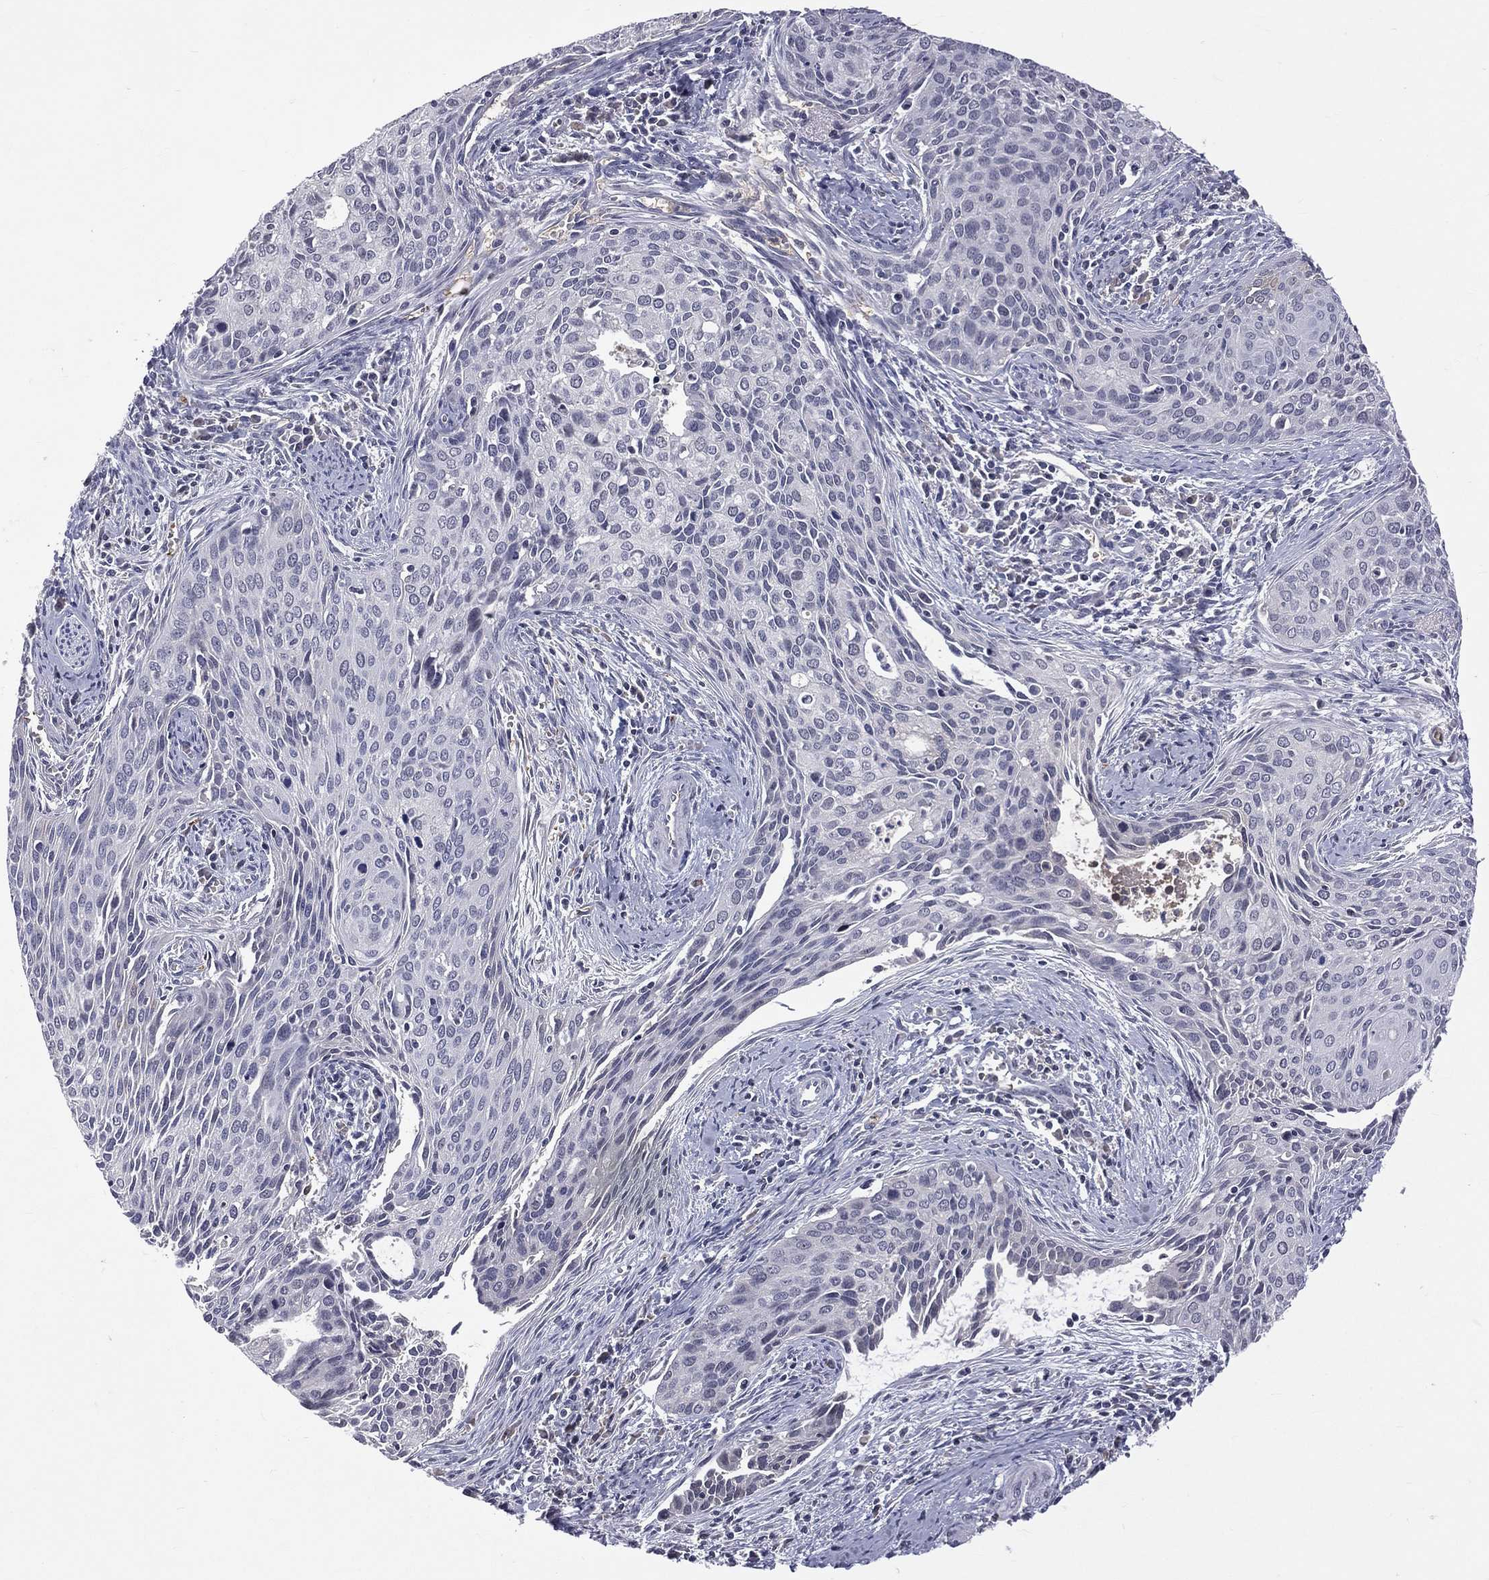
{"staining": {"intensity": "negative", "quantity": "none", "location": "none"}, "tissue": "cervical cancer", "cell_type": "Tumor cells", "image_type": "cancer", "snomed": [{"axis": "morphology", "description": "Squamous cell carcinoma, NOS"}, {"axis": "topography", "description": "Cervix"}], "caption": "DAB immunohistochemical staining of human cervical cancer demonstrates no significant positivity in tumor cells.", "gene": "DSG4", "patient": {"sex": "female", "age": 29}}